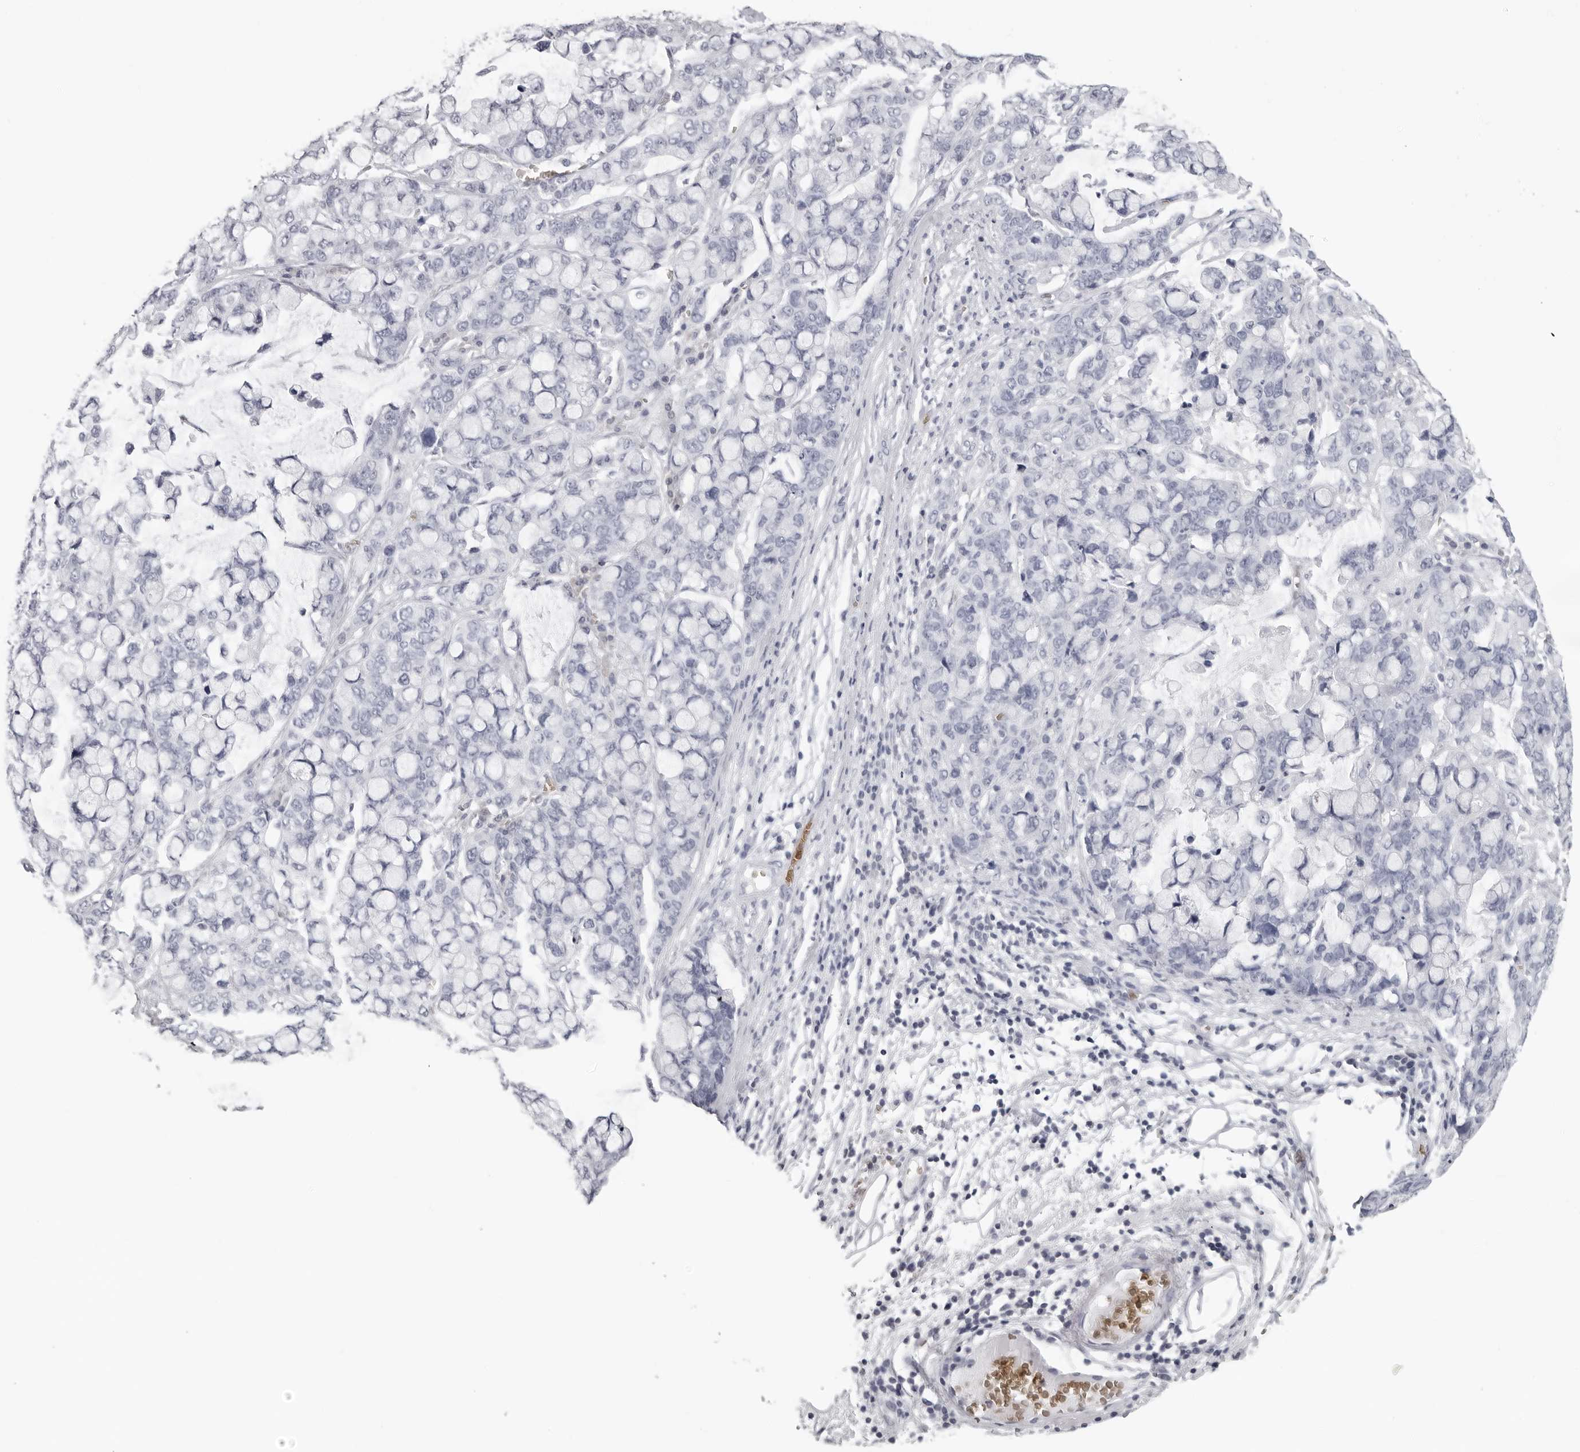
{"staining": {"intensity": "negative", "quantity": "none", "location": "none"}, "tissue": "stomach cancer", "cell_type": "Tumor cells", "image_type": "cancer", "snomed": [{"axis": "morphology", "description": "Adenocarcinoma, NOS"}, {"axis": "topography", "description": "Stomach, lower"}], "caption": "Immunohistochemical staining of human adenocarcinoma (stomach) demonstrates no significant staining in tumor cells.", "gene": "EPB41", "patient": {"sex": "male", "age": 84}}